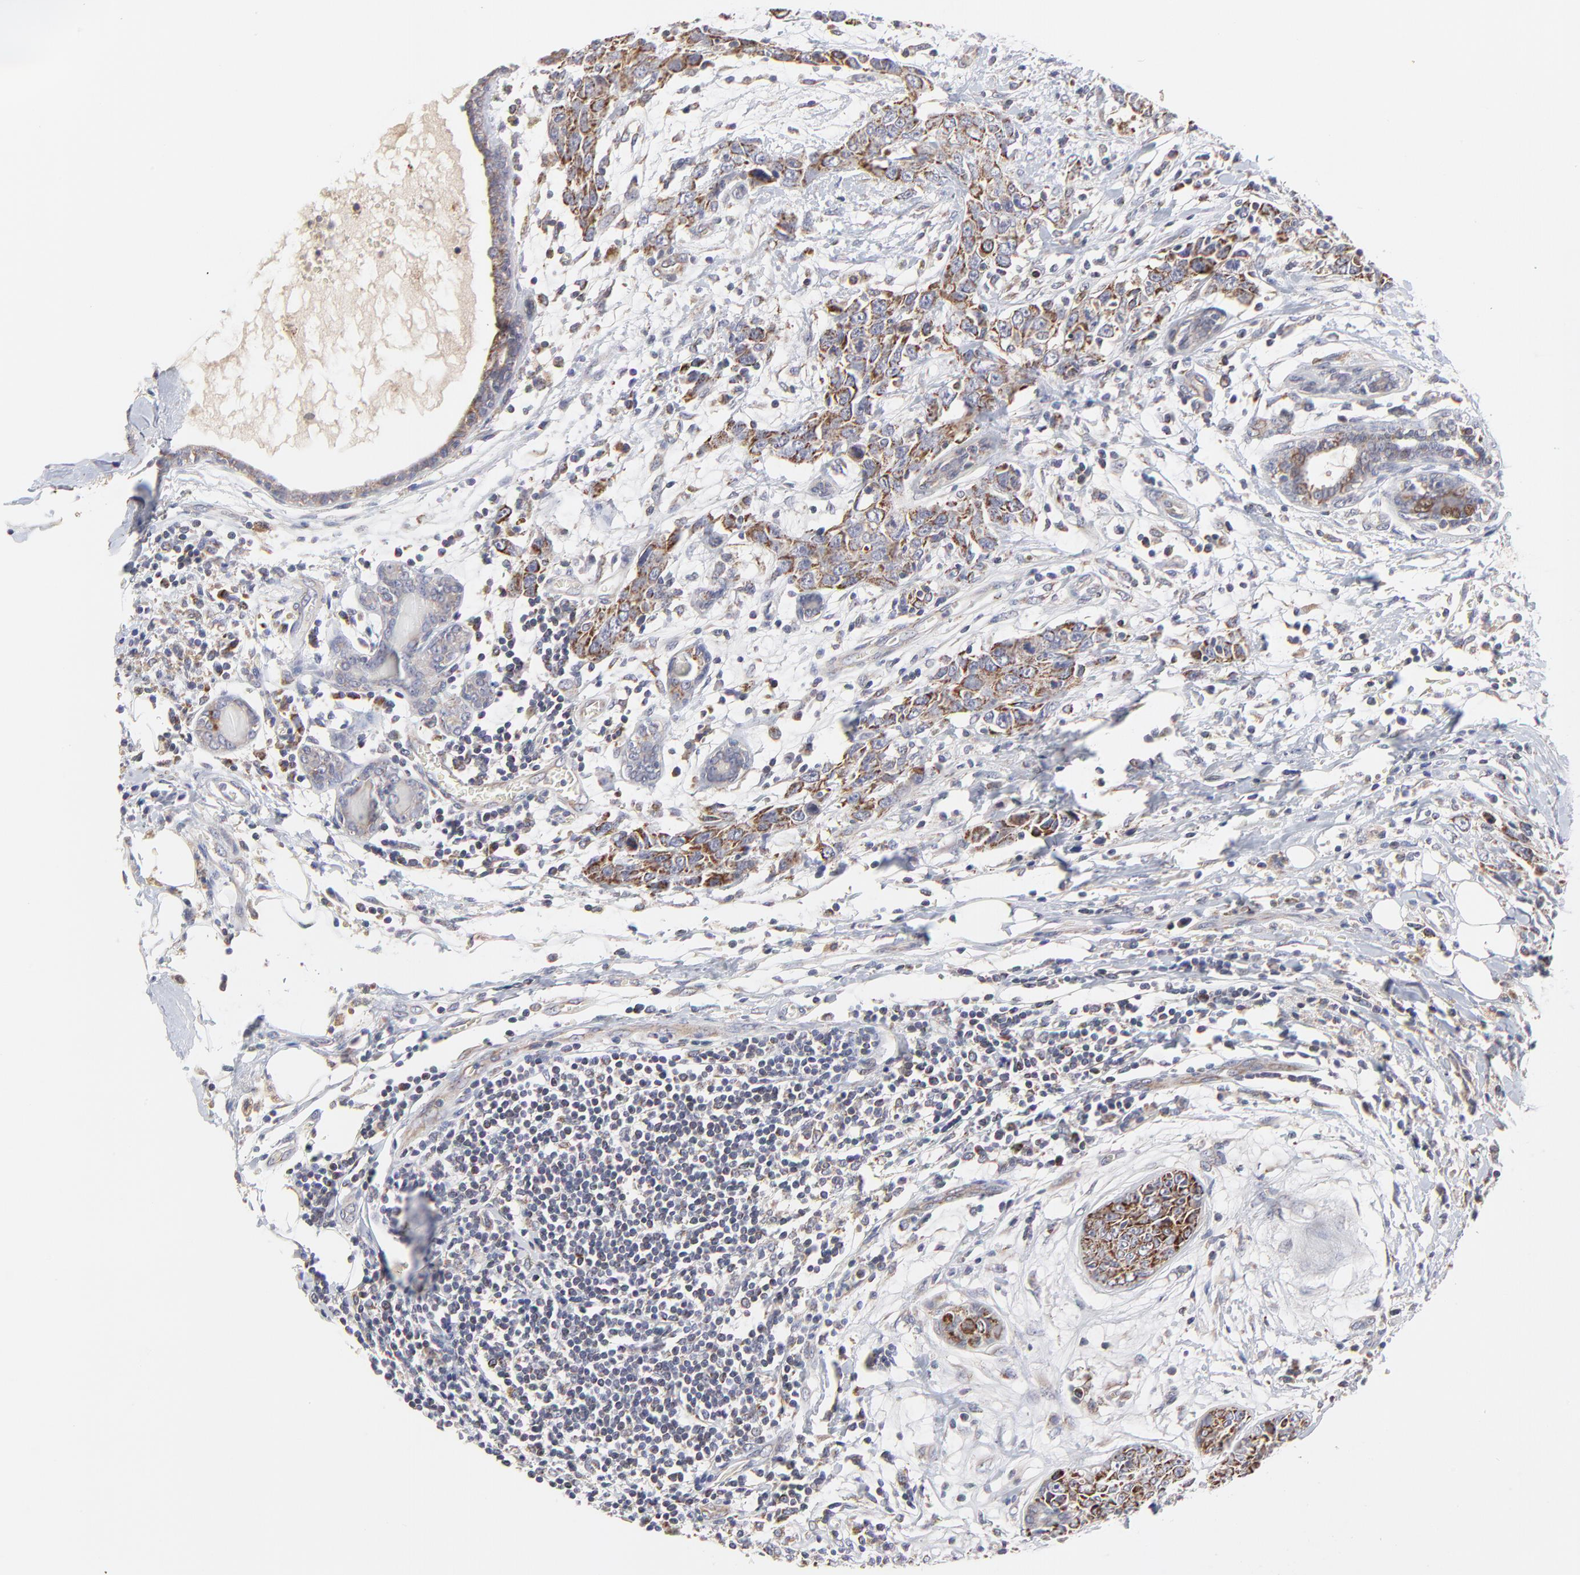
{"staining": {"intensity": "moderate", "quantity": ">75%", "location": "cytoplasmic/membranous"}, "tissue": "breast cancer", "cell_type": "Tumor cells", "image_type": "cancer", "snomed": [{"axis": "morphology", "description": "Duct carcinoma"}, {"axis": "topography", "description": "Breast"}], "caption": "Immunohistochemical staining of human breast invasive ductal carcinoma reveals medium levels of moderate cytoplasmic/membranous positivity in approximately >75% of tumor cells. (Brightfield microscopy of DAB IHC at high magnification).", "gene": "ZNF550", "patient": {"sex": "female", "age": 50}}